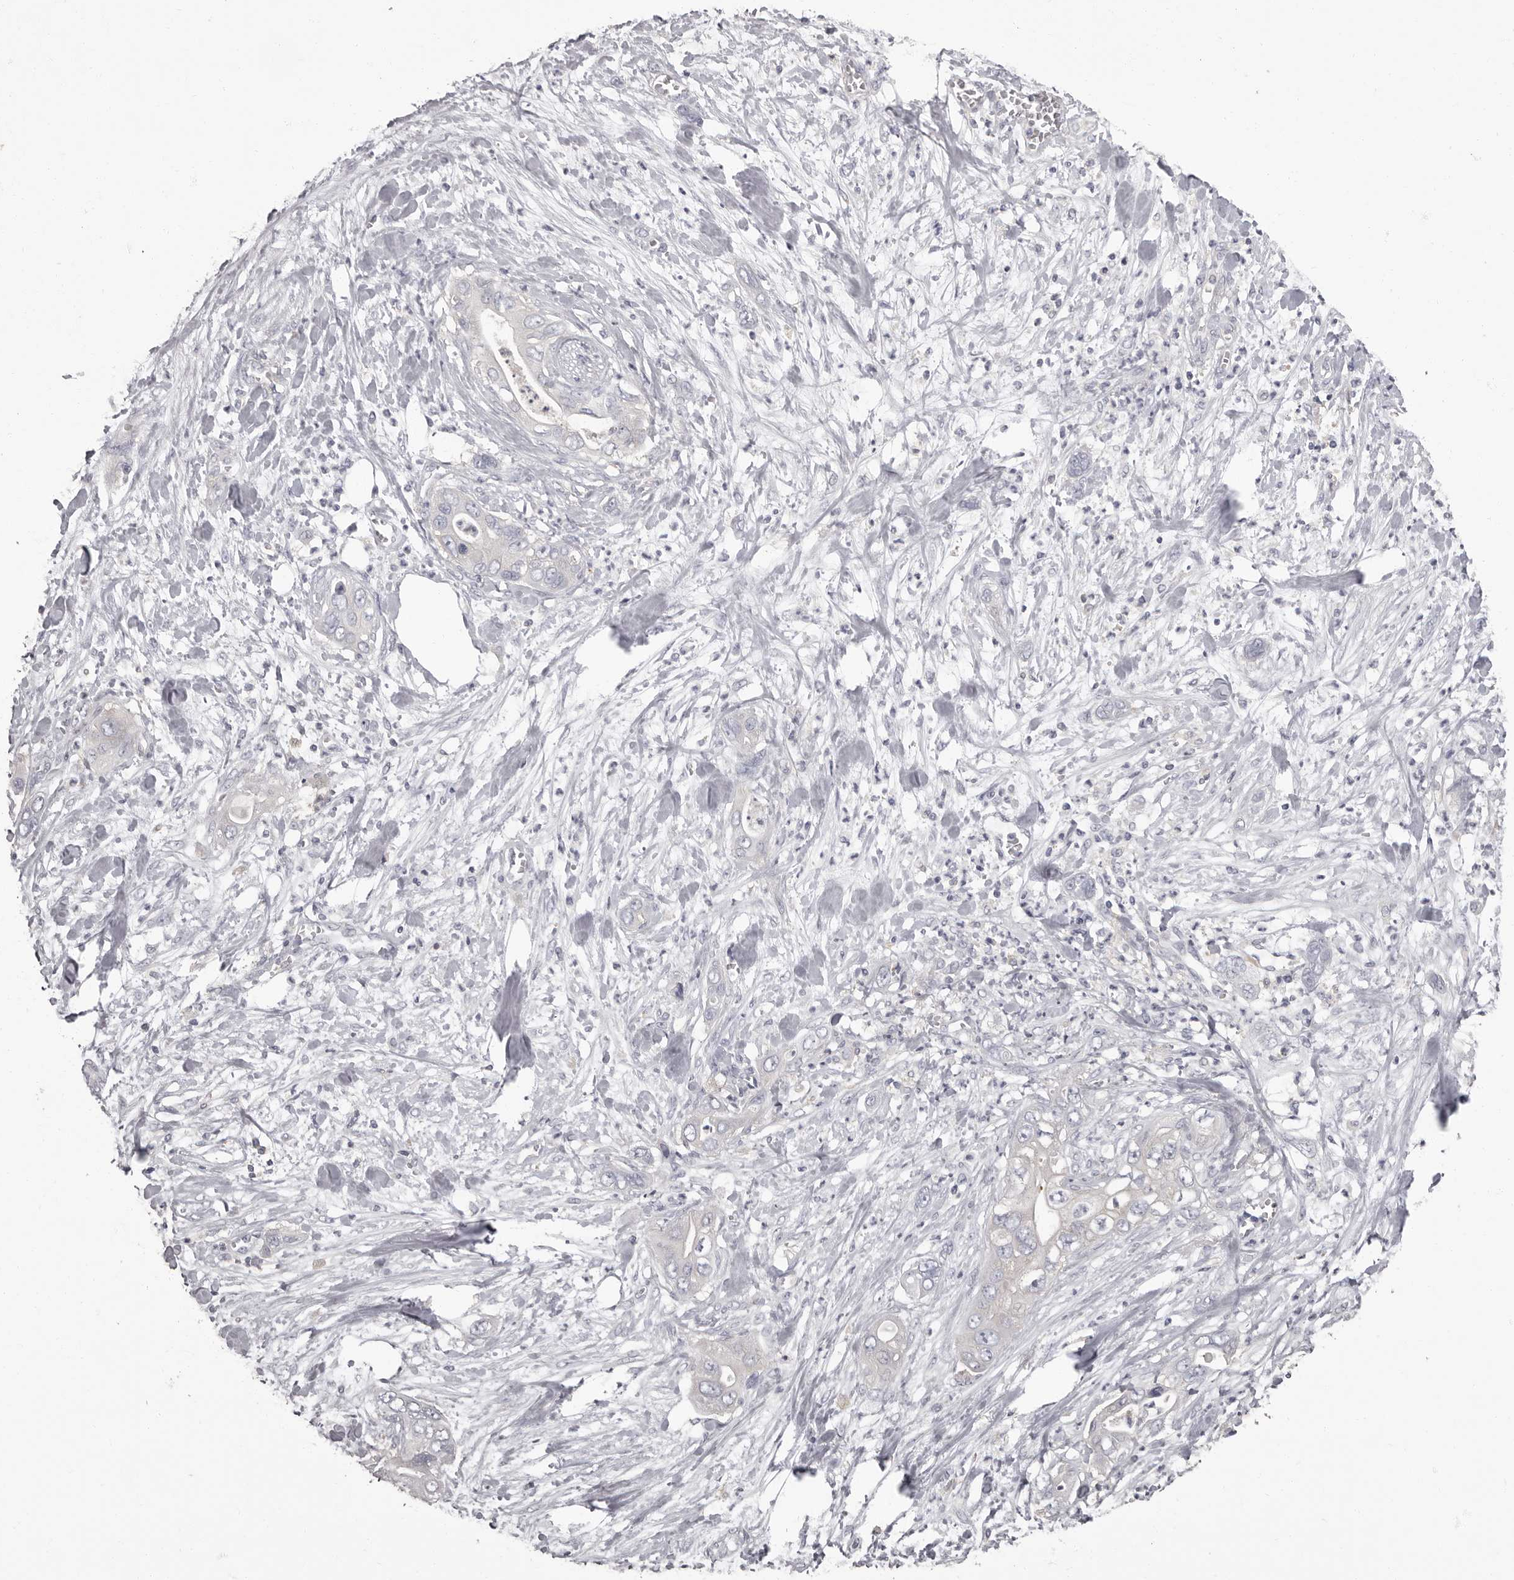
{"staining": {"intensity": "negative", "quantity": "none", "location": "none"}, "tissue": "pancreatic cancer", "cell_type": "Tumor cells", "image_type": "cancer", "snomed": [{"axis": "morphology", "description": "Adenocarcinoma, NOS"}, {"axis": "topography", "description": "Pancreas"}], "caption": "Immunohistochemistry photomicrograph of human adenocarcinoma (pancreatic) stained for a protein (brown), which demonstrates no positivity in tumor cells. (DAB IHC with hematoxylin counter stain).", "gene": "APEH", "patient": {"sex": "female", "age": 78}}